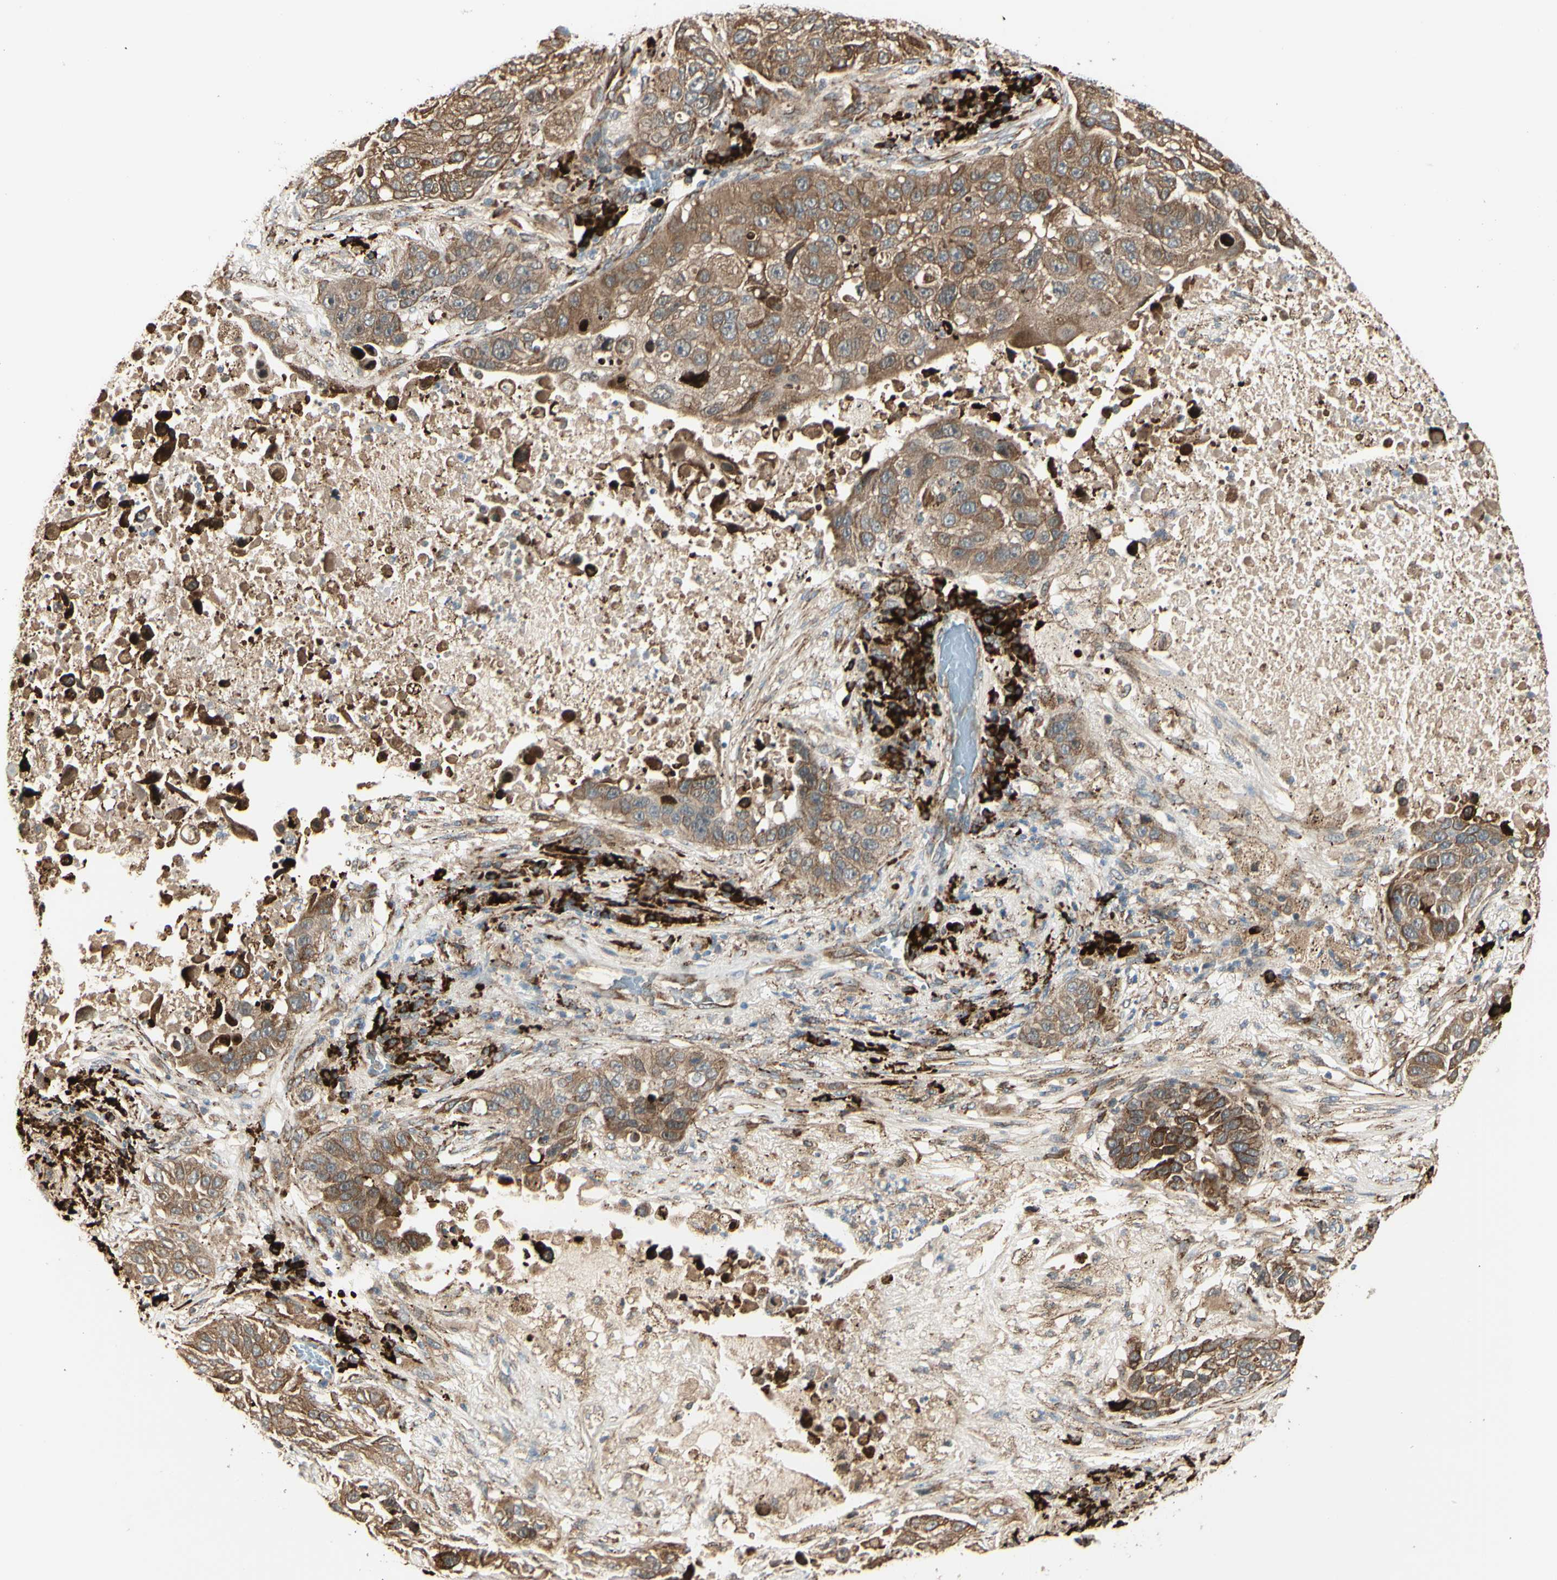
{"staining": {"intensity": "moderate", "quantity": ">75%", "location": "cytoplasmic/membranous"}, "tissue": "lung cancer", "cell_type": "Tumor cells", "image_type": "cancer", "snomed": [{"axis": "morphology", "description": "Squamous cell carcinoma, NOS"}, {"axis": "topography", "description": "Lung"}], "caption": "There is medium levels of moderate cytoplasmic/membranous staining in tumor cells of lung squamous cell carcinoma, as demonstrated by immunohistochemical staining (brown color).", "gene": "HSP90B1", "patient": {"sex": "male", "age": 57}}